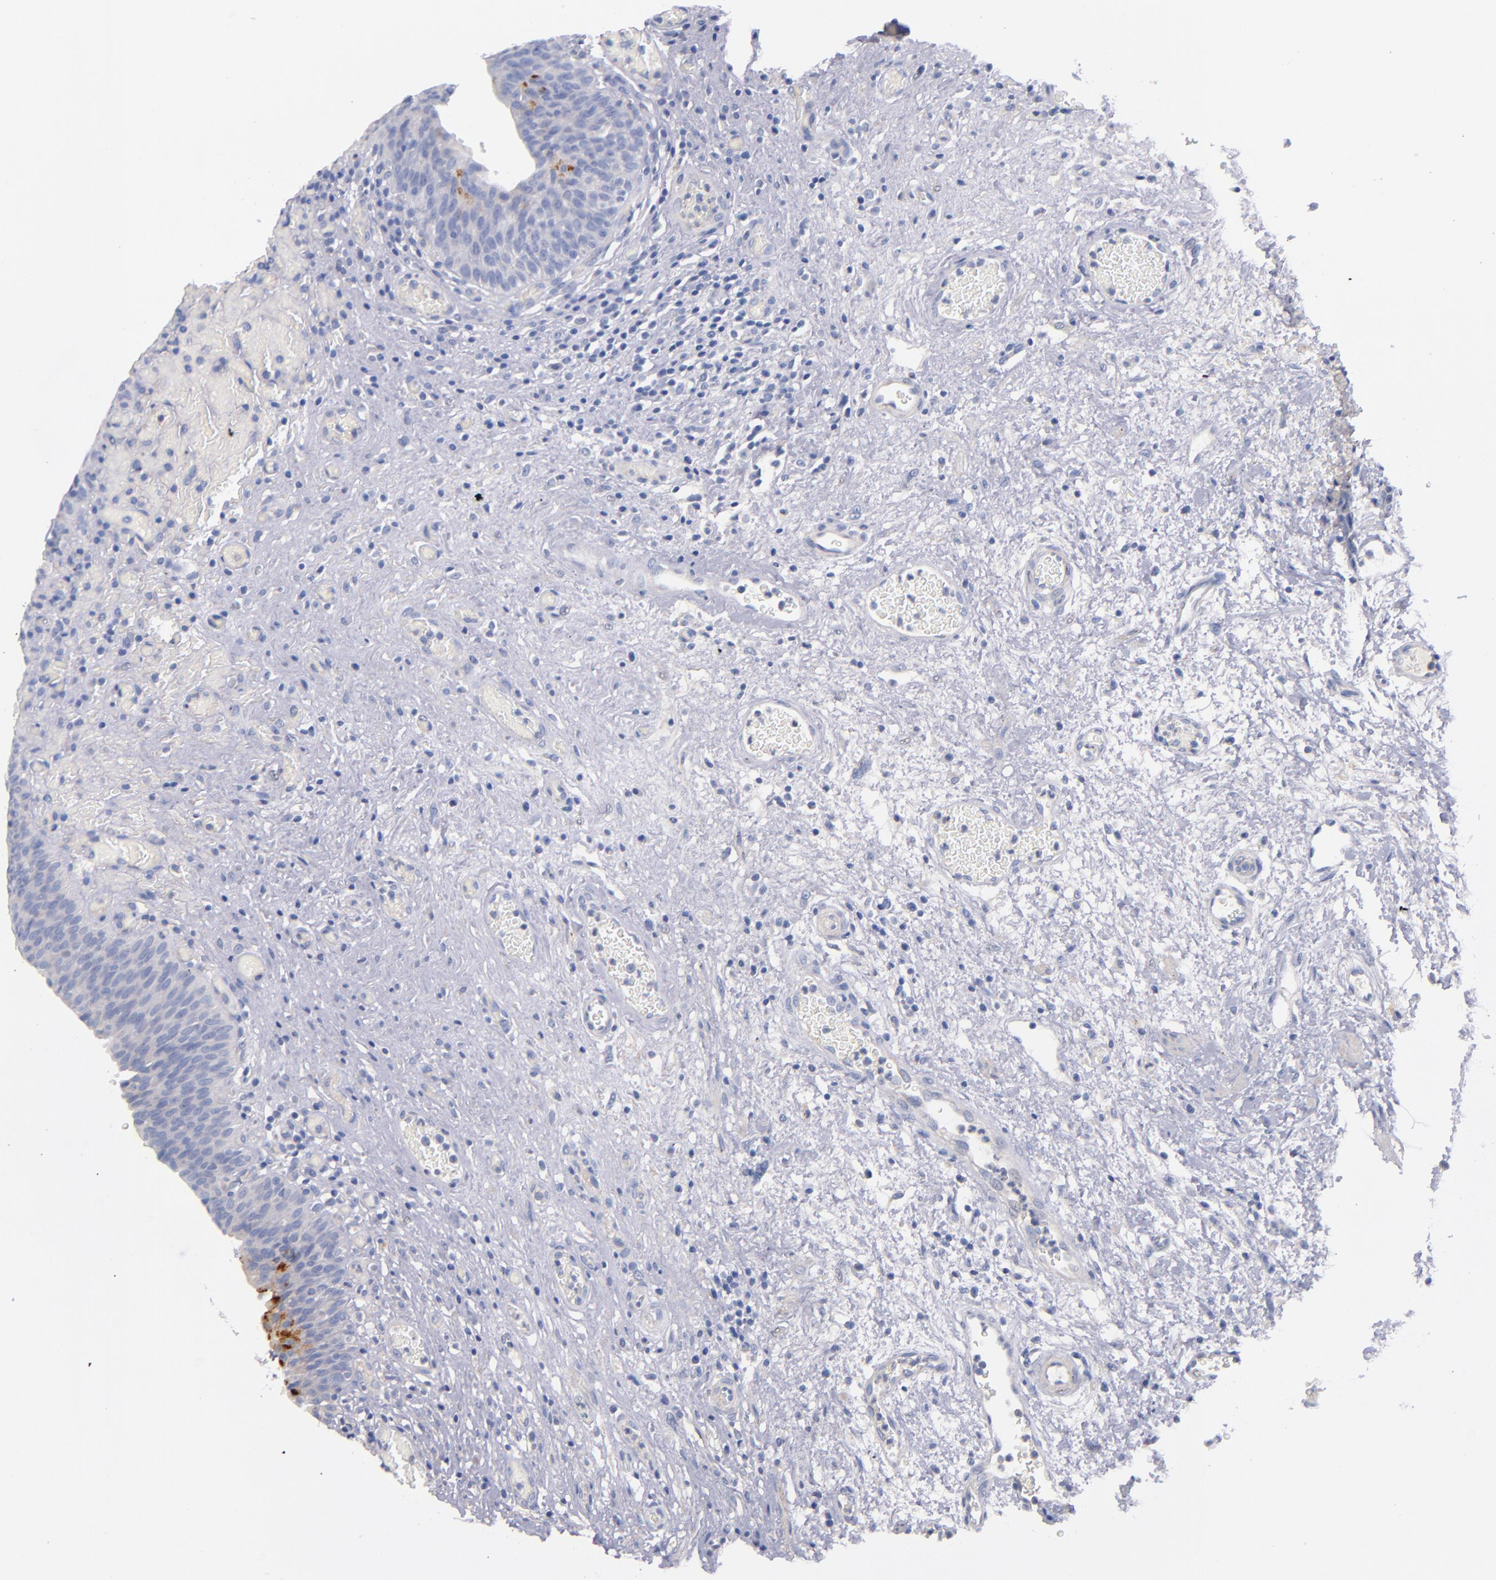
{"staining": {"intensity": "negative", "quantity": "none", "location": "none"}, "tissue": "urinary bladder", "cell_type": "Urothelial cells", "image_type": "normal", "snomed": [{"axis": "morphology", "description": "Normal tissue, NOS"}, {"axis": "morphology", "description": "Urothelial carcinoma, High grade"}, {"axis": "topography", "description": "Urinary bladder"}], "caption": "This is an immunohistochemistry photomicrograph of unremarkable urinary bladder. There is no positivity in urothelial cells.", "gene": "CNTNAP2", "patient": {"sex": "male", "age": 51}}